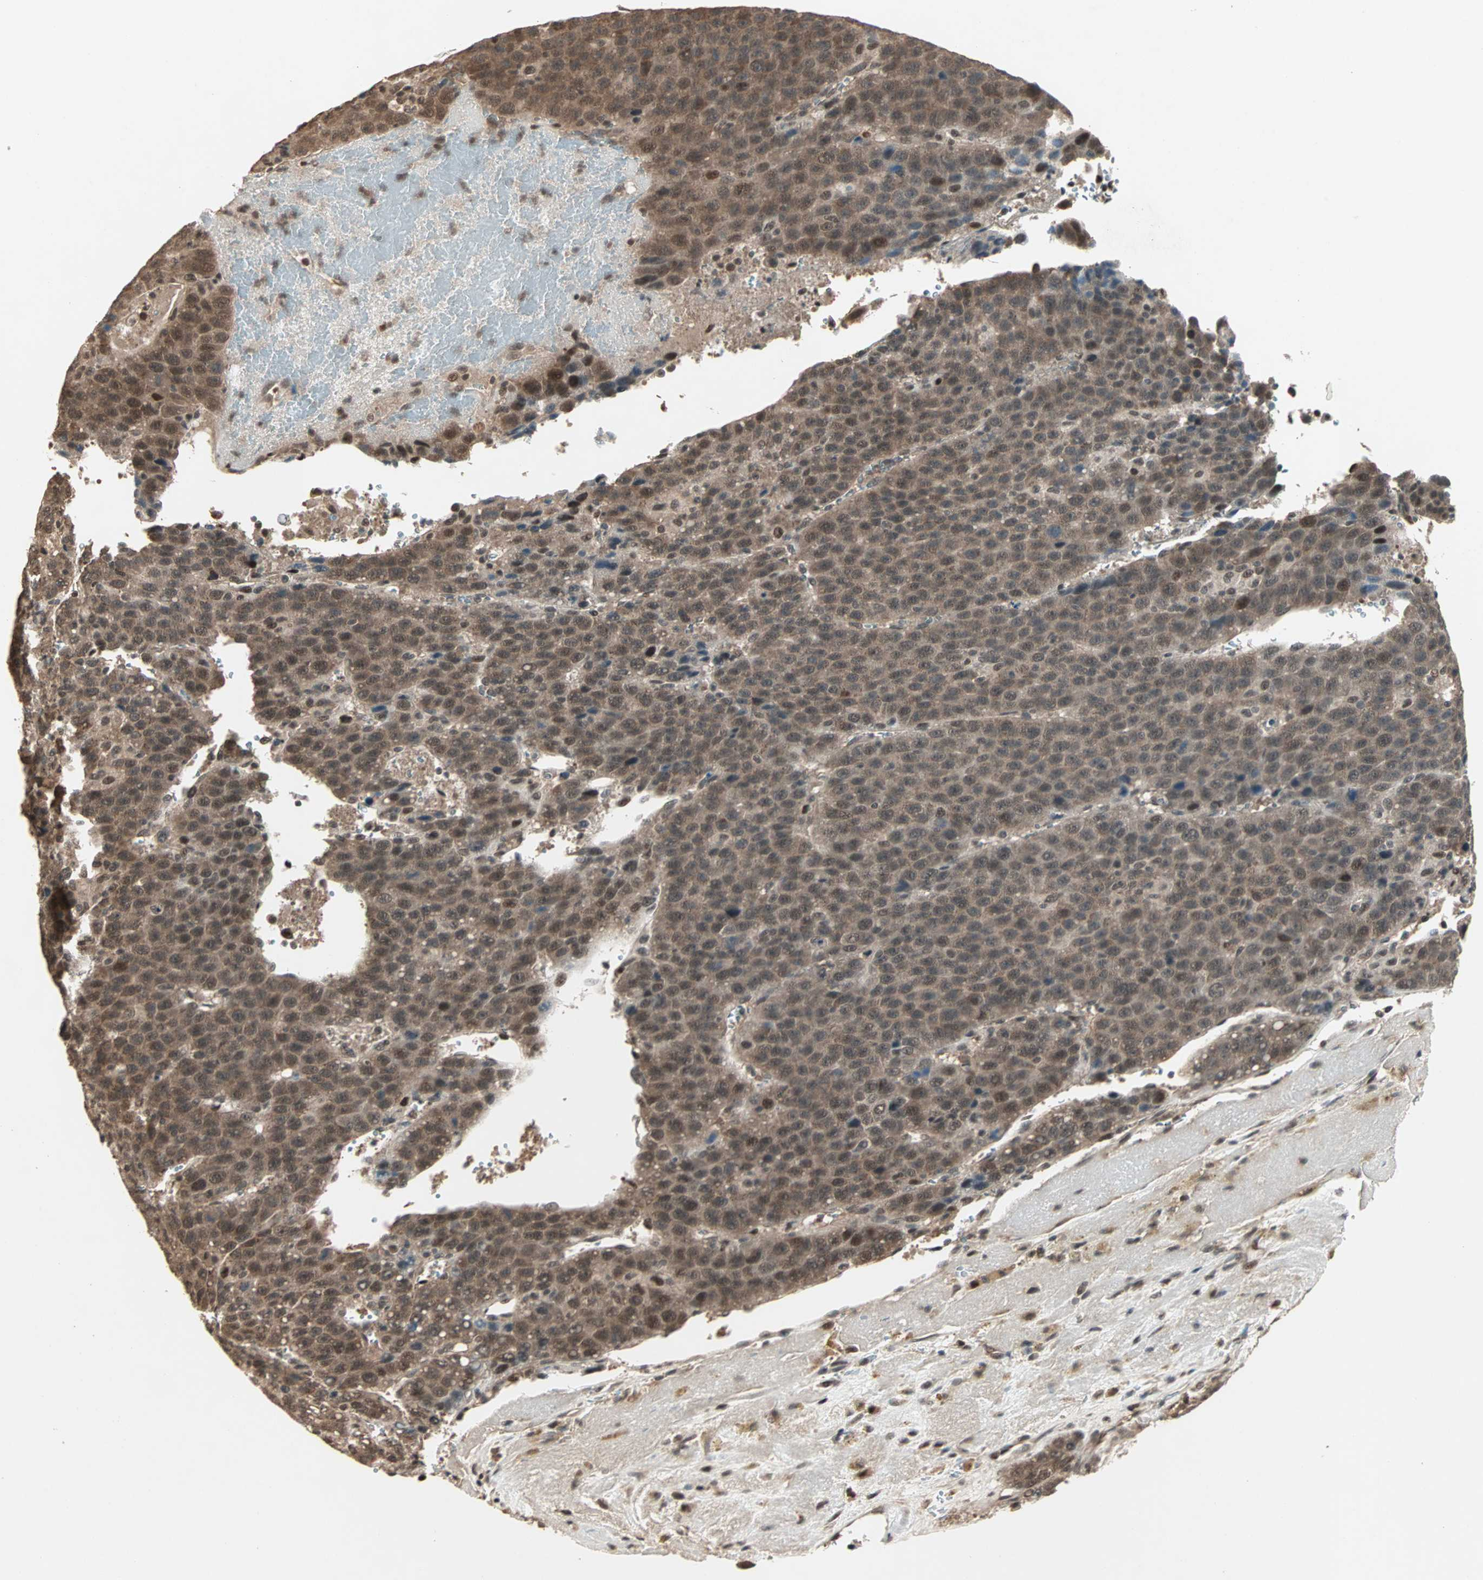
{"staining": {"intensity": "moderate", "quantity": ">75%", "location": "cytoplasmic/membranous,nuclear"}, "tissue": "liver cancer", "cell_type": "Tumor cells", "image_type": "cancer", "snomed": [{"axis": "morphology", "description": "Carcinoma, Hepatocellular, NOS"}, {"axis": "topography", "description": "Liver"}], "caption": "Hepatocellular carcinoma (liver) tissue displays moderate cytoplasmic/membranous and nuclear expression in approximately >75% of tumor cells, visualized by immunohistochemistry.", "gene": "ZNF701", "patient": {"sex": "female", "age": 53}}